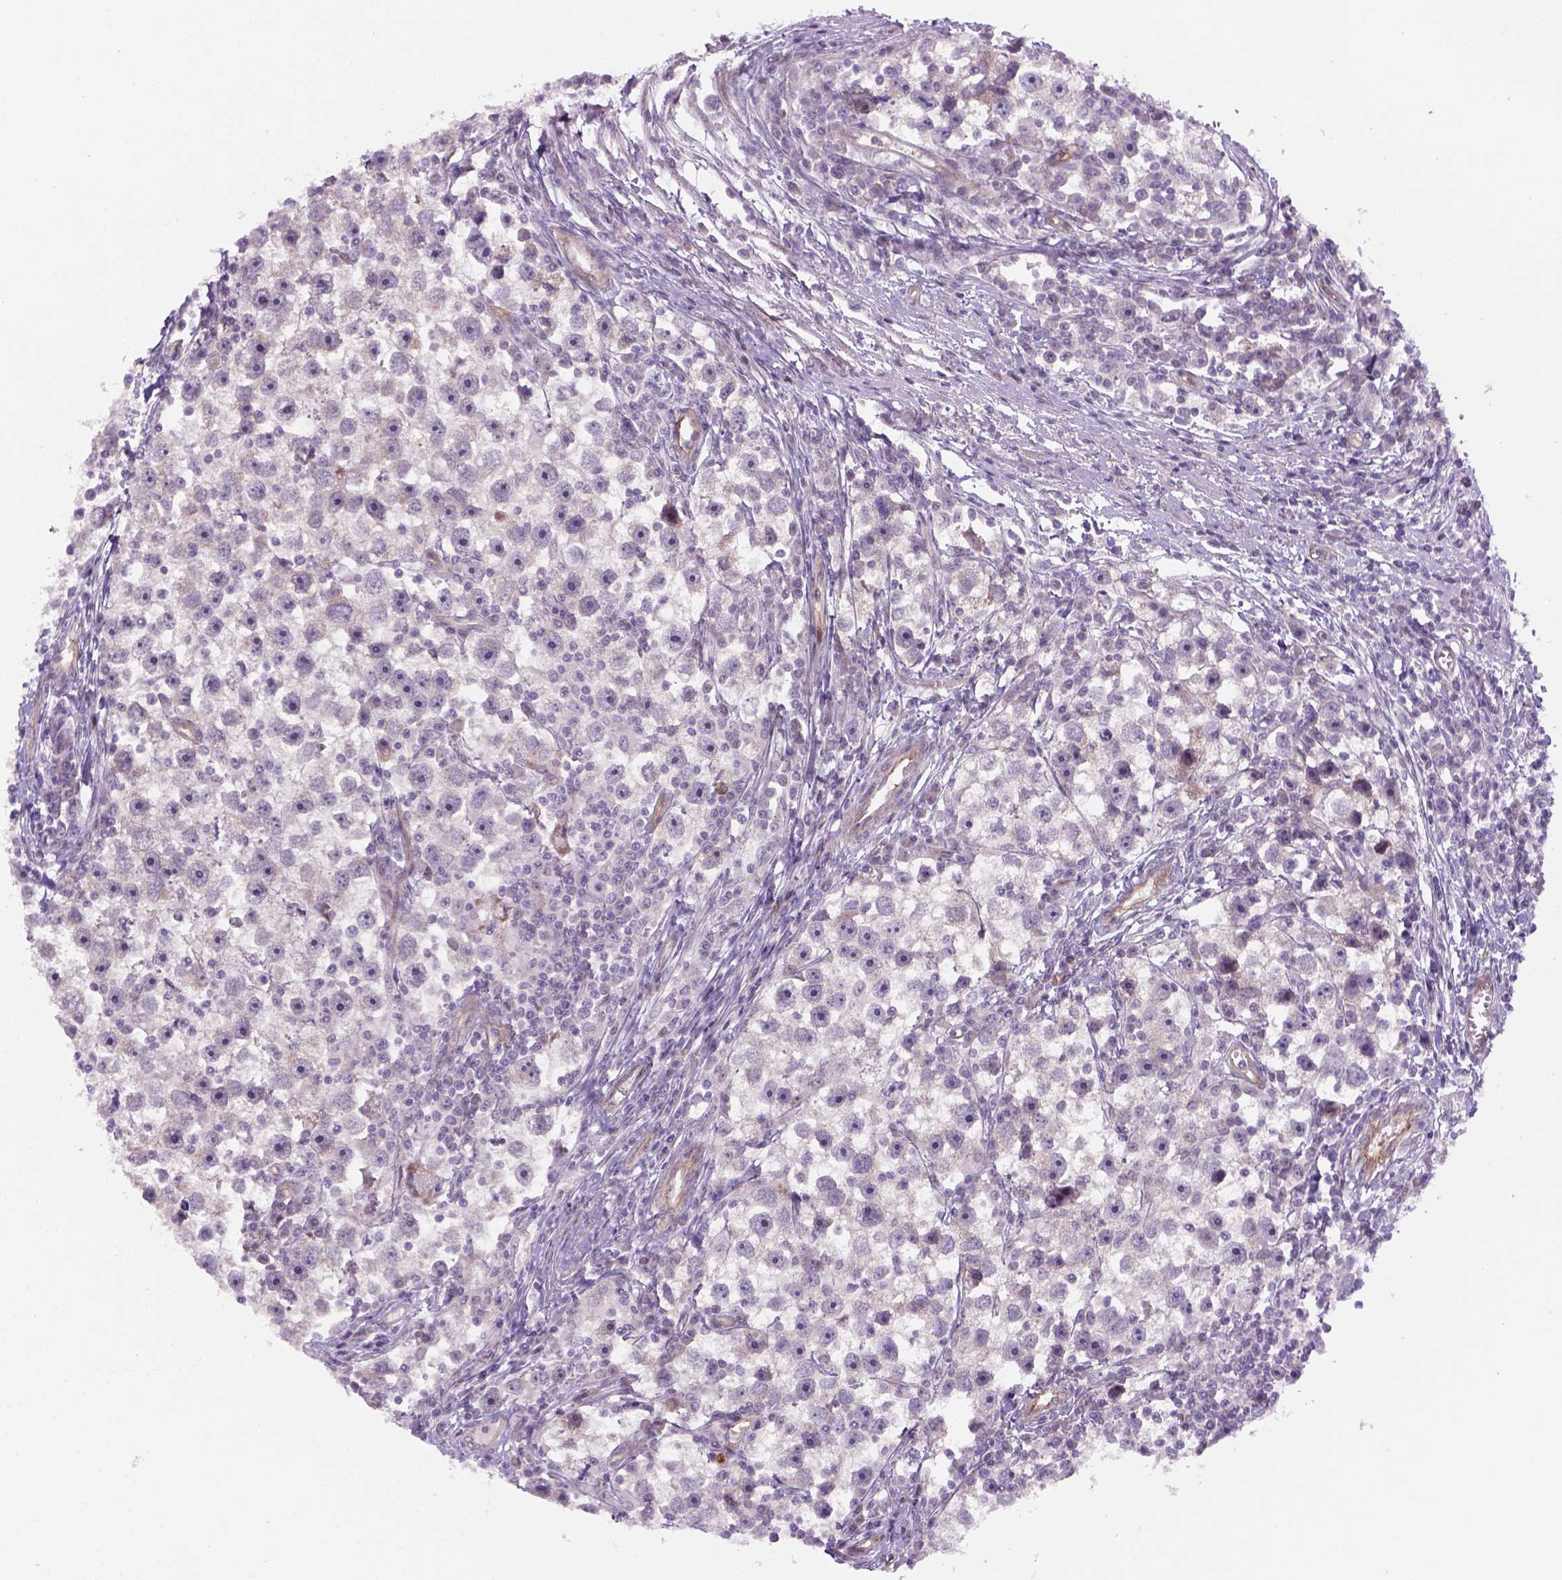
{"staining": {"intensity": "negative", "quantity": "none", "location": "none"}, "tissue": "testis cancer", "cell_type": "Tumor cells", "image_type": "cancer", "snomed": [{"axis": "morphology", "description": "Seminoma, NOS"}, {"axis": "topography", "description": "Testis"}], "caption": "A micrograph of seminoma (testis) stained for a protein demonstrates no brown staining in tumor cells.", "gene": "VSTM5", "patient": {"sex": "male", "age": 30}}